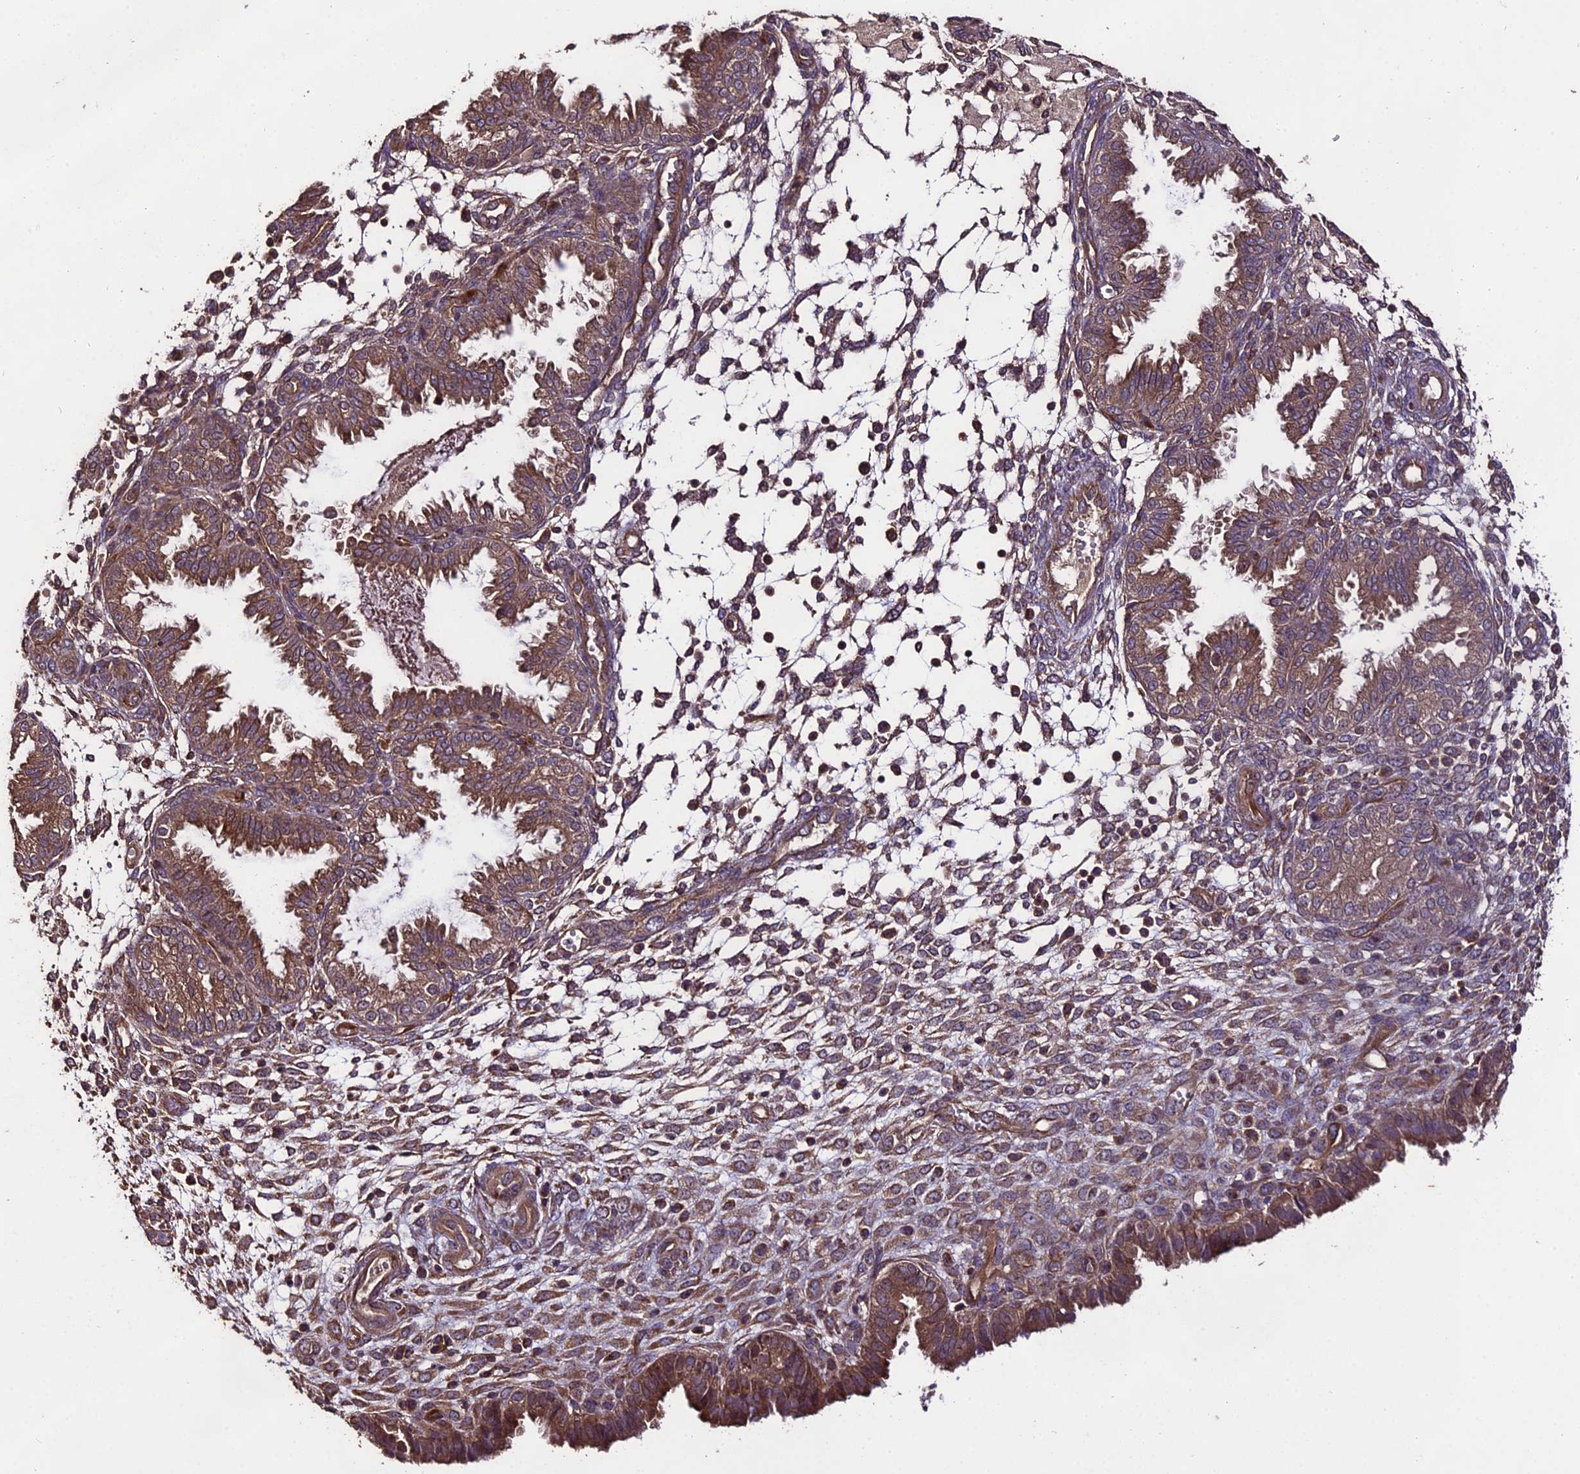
{"staining": {"intensity": "weak", "quantity": "25%-75%", "location": "cytoplasmic/membranous"}, "tissue": "endometrium", "cell_type": "Cells in endometrial stroma", "image_type": "normal", "snomed": [{"axis": "morphology", "description": "Normal tissue, NOS"}, {"axis": "topography", "description": "Endometrium"}], "caption": "An image of human endometrium stained for a protein displays weak cytoplasmic/membranous brown staining in cells in endometrial stroma. The protein of interest is shown in brown color, while the nuclei are stained blue.", "gene": "TTLL10", "patient": {"sex": "female", "age": 33}}